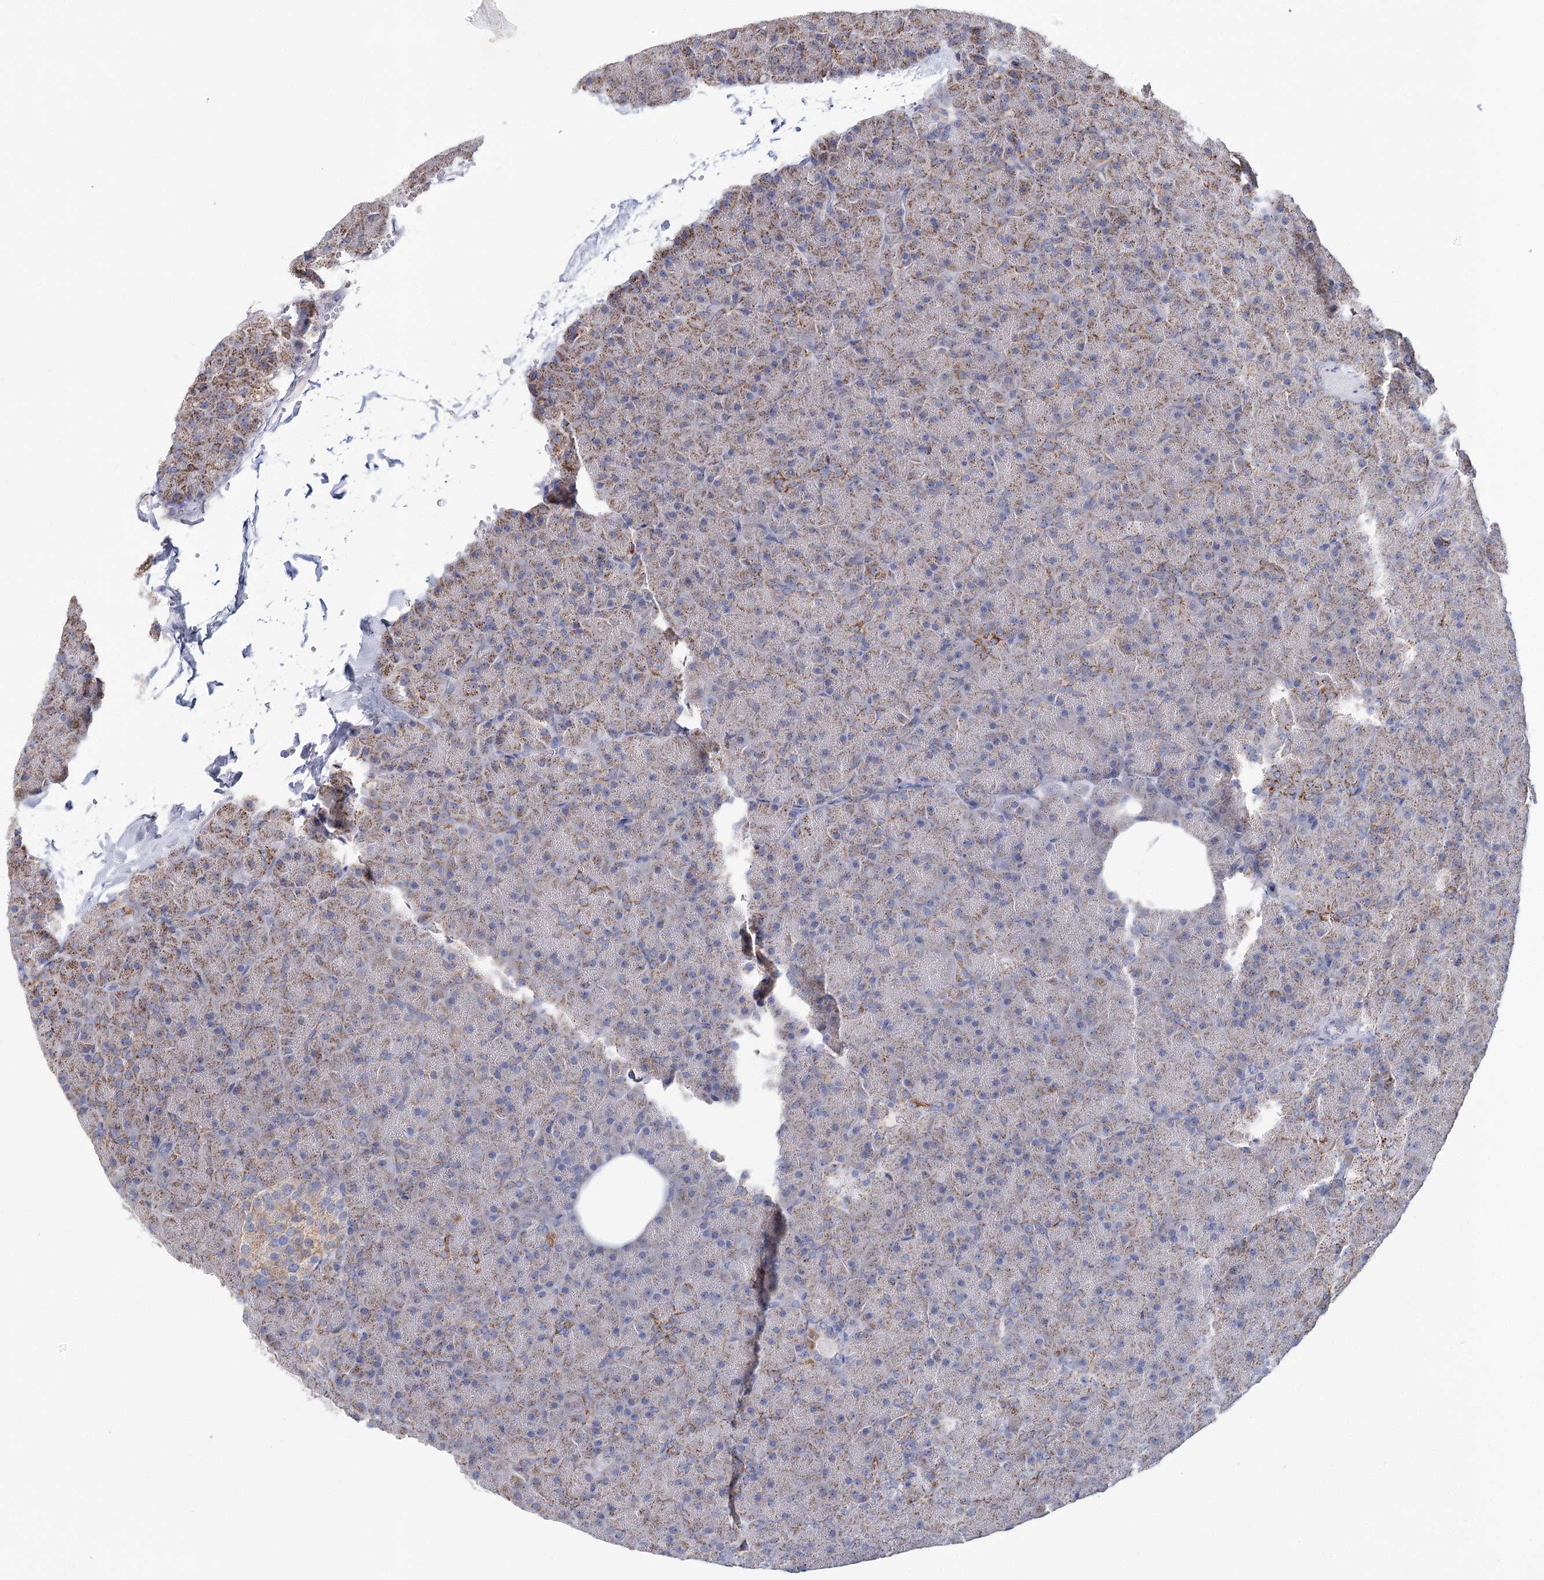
{"staining": {"intensity": "moderate", "quantity": "25%-75%", "location": "cytoplasmic/membranous"}, "tissue": "pancreas", "cell_type": "Exocrine glandular cells", "image_type": "normal", "snomed": [{"axis": "morphology", "description": "Normal tissue, NOS"}, {"axis": "topography", "description": "Pancreas"}], "caption": "Pancreas was stained to show a protein in brown. There is medium levels of moderate cytoplasmic/membranous staining in approximately 25%-75% of exocrine glandular cells. (Brightfield microscopy of DAB IHC at high magnification).", "gene": "ARHGAP44", "patient": {"sex": "male", "age": 36}}